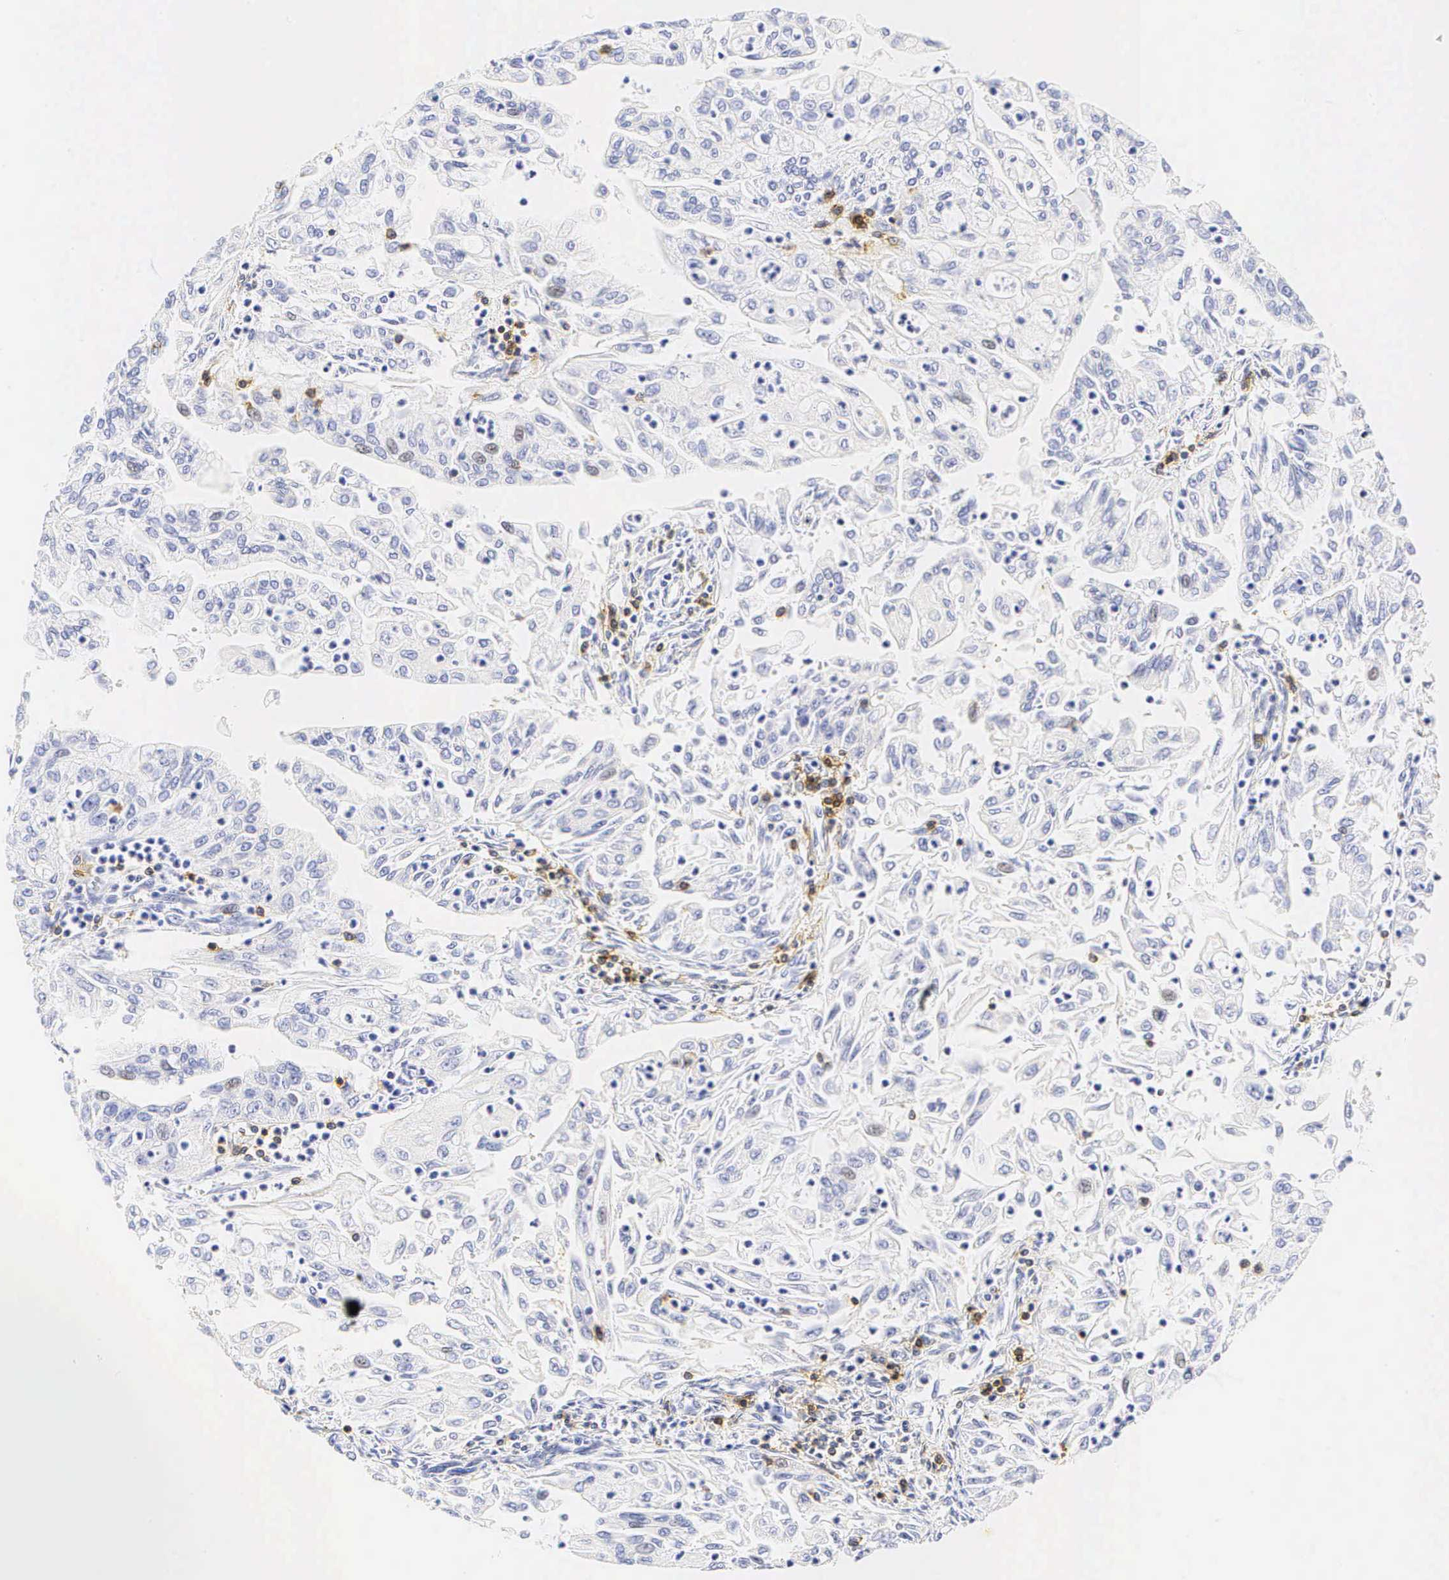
{"staining": {"intensity": "negative", "quantity": "none", "location": "none"}, "tissue": "endometrial cancer", "cell_type": "Tumor cells", "image_type": "cancer", "snomed": [{"axis": "morphology", "description": "Adenocarcinoma, NOS"}, {"axis": "topography", "description": "Endometrium"}], "caption": "IHC of human adenocarcinoma (endometrial) demonstrates no expression in tumor cells.", "gene": "CD3E", "patient": {"sex": "female", "age": 75}}